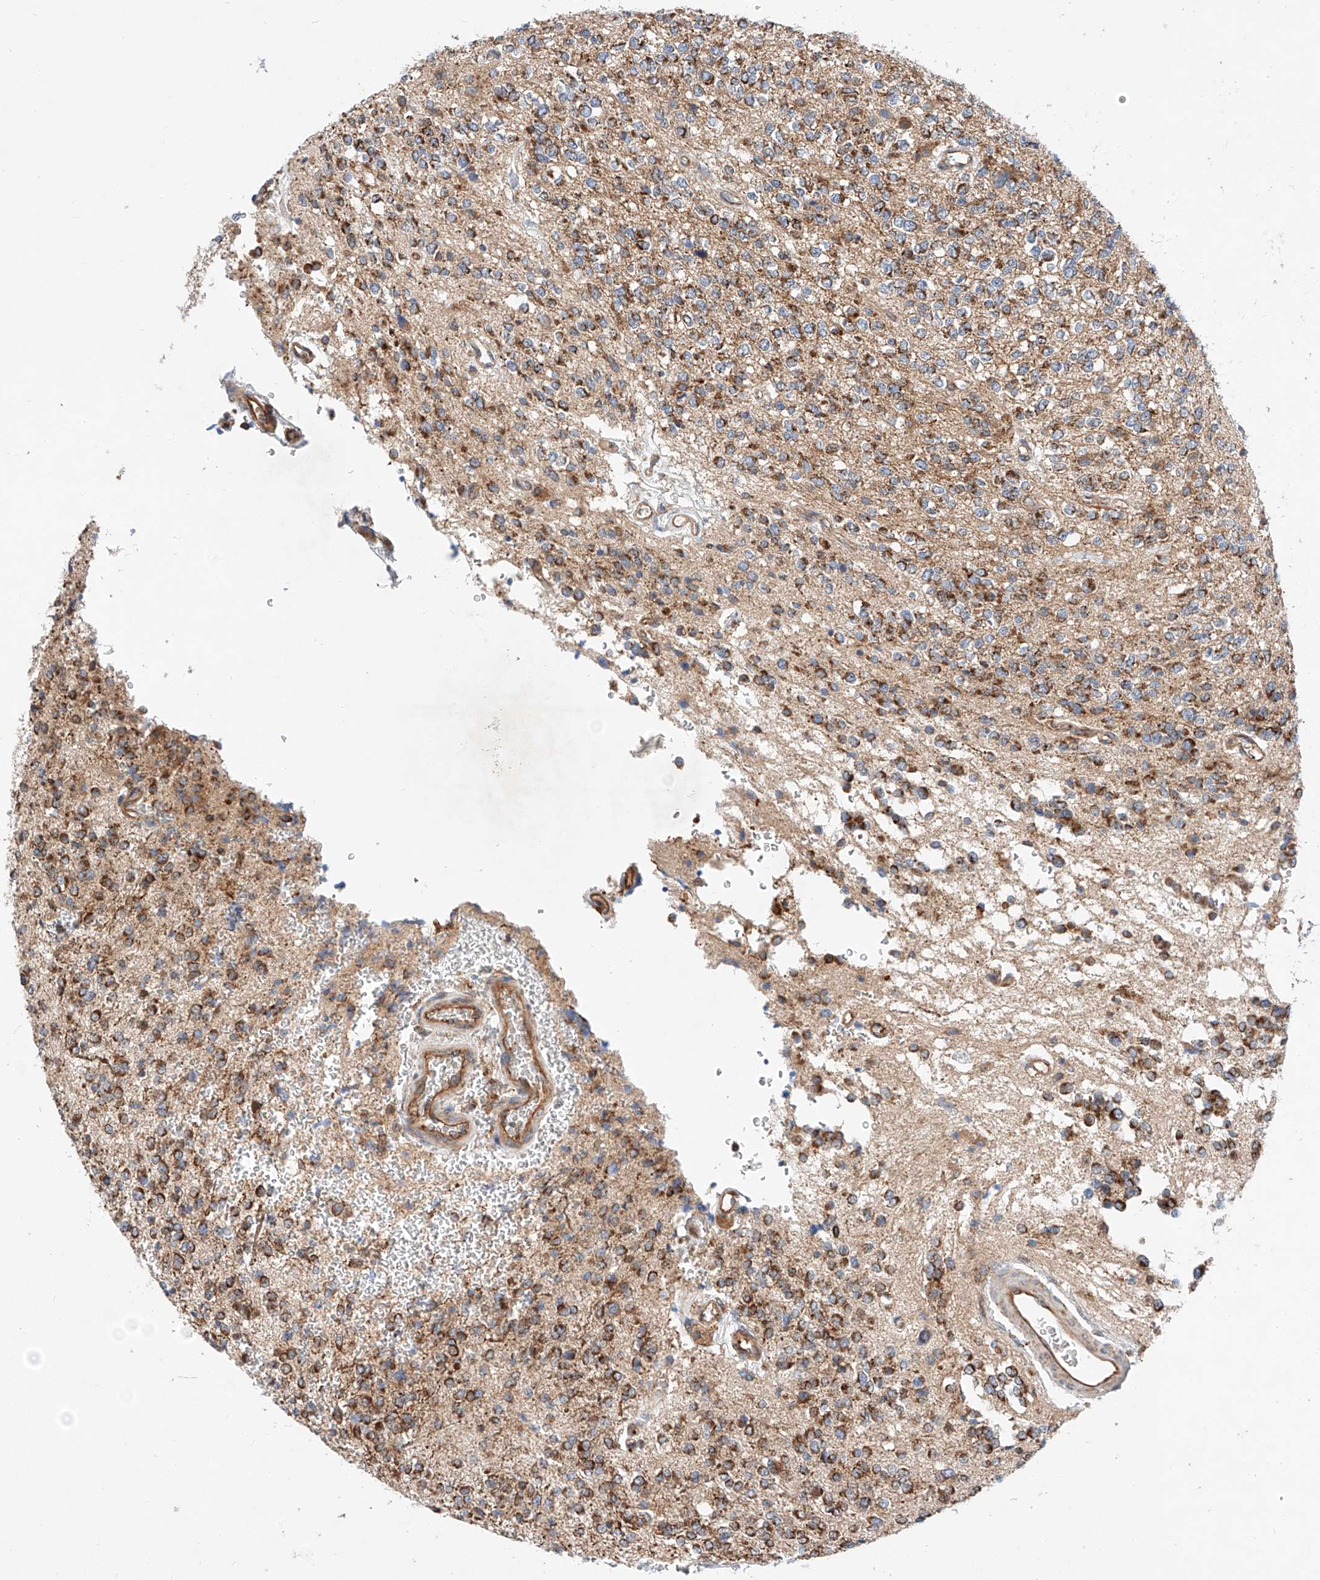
{"staining": {"intensity": "moderate", "quantity": ">75%", "location": "cytoplasmic/membranous"}, "tissue": "glioma", "cell_type": "Tumor cells", "image_type": "cancer", "snomed": [{"axis": "morphology", "description": "Glioma, malignant, High grade"}, {"axis": "topography", "description": "Brain"}], "caption": "Glioma was stained to show a protein in brown. There is medium levels of moderate cytoplasmic/membranous expression in approximately >75% of tumor cells.", "gene": "NR1D1", "patient": {"sex": "male", "age": 34}}